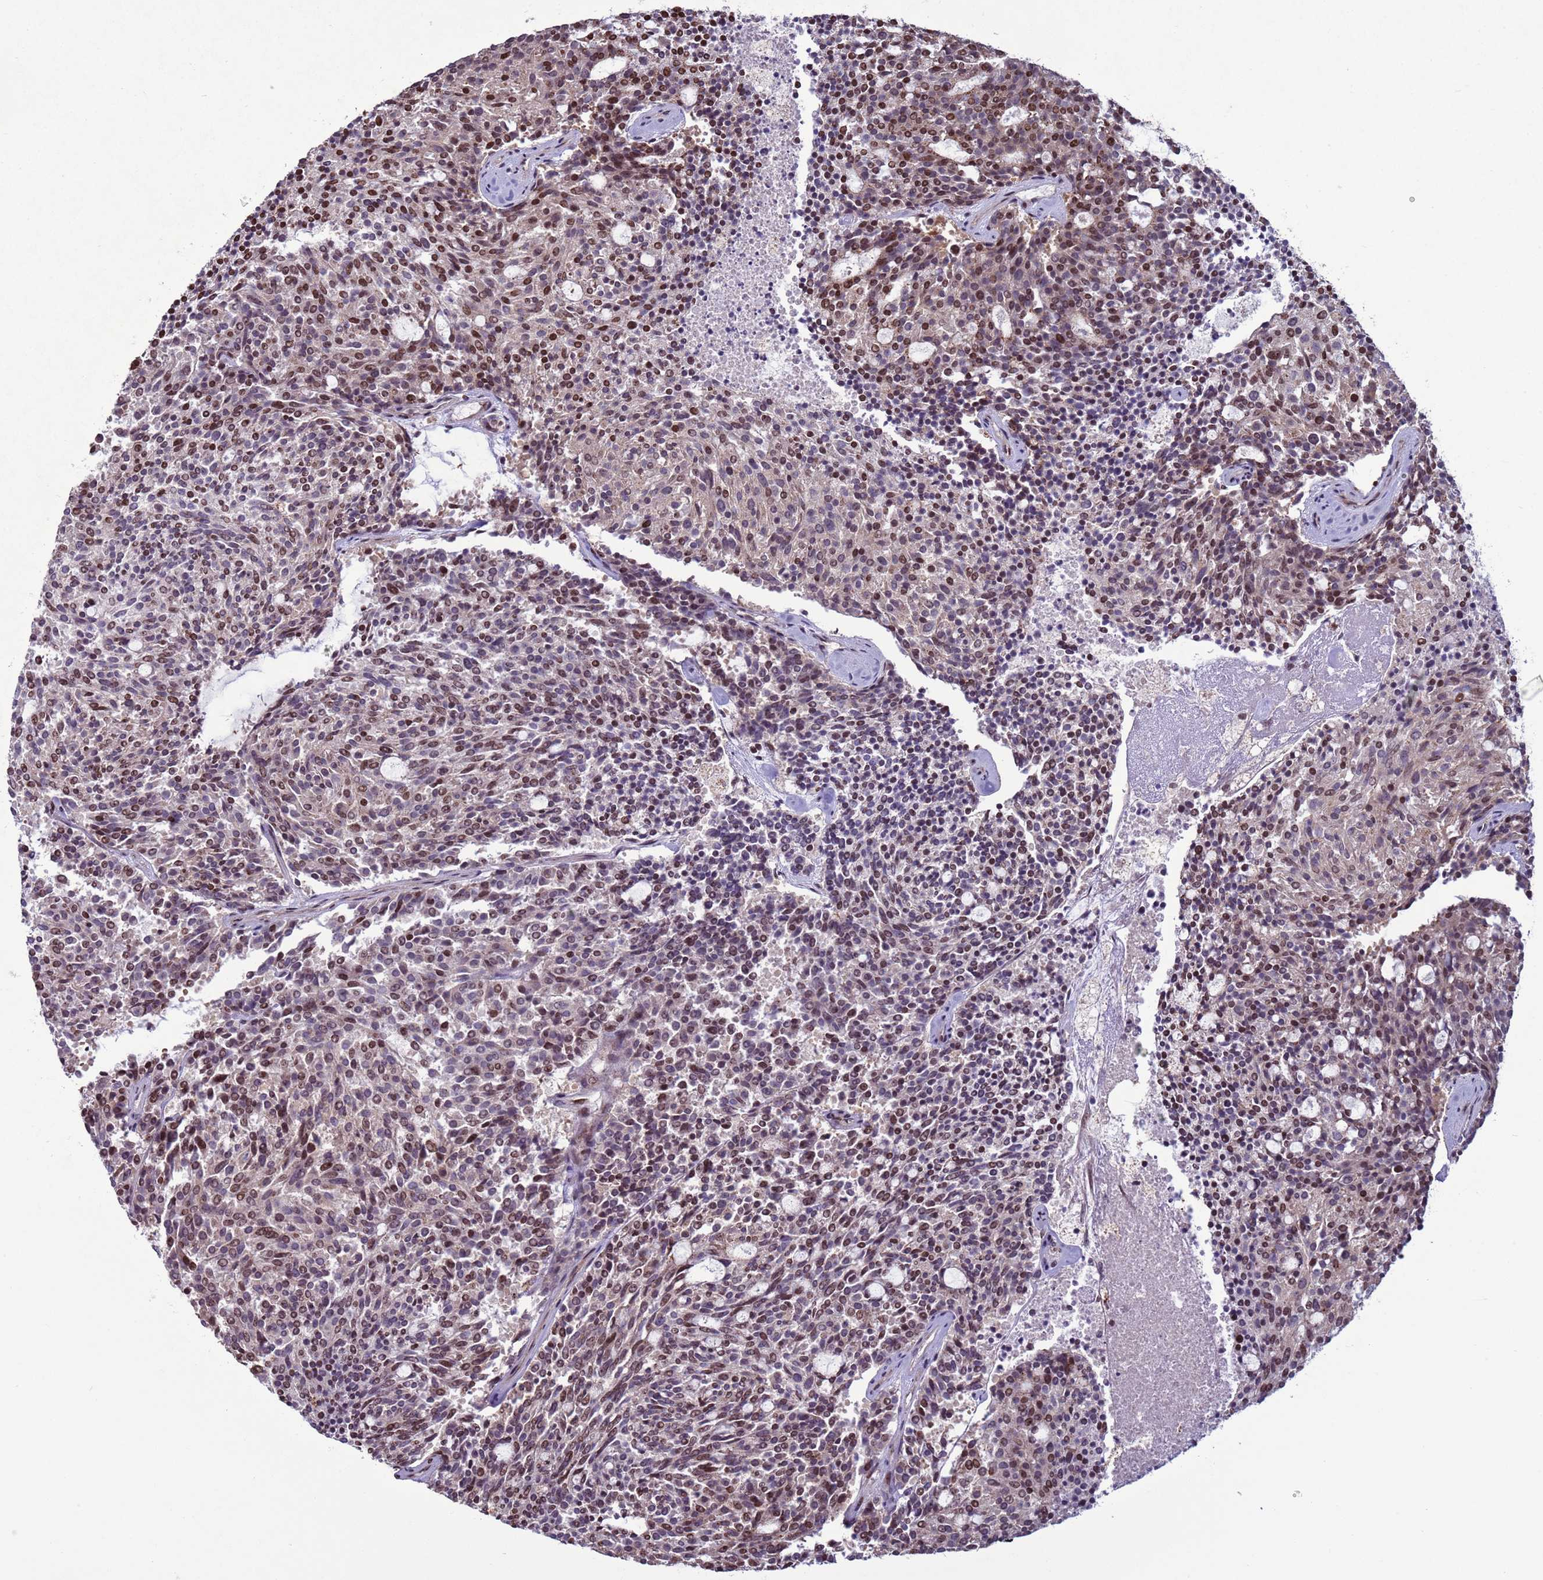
{"staining": {"intensity": "moderate", "quantity": "25%-75%", "location": "nuclear"}, "tissue": "carcinoid", "cell_type": "Tumor cells", "image_type": "cancer", "snomed": [{"axis": "morphology", "description": "Carcinoid, malignant, NOS"}, {"axis": "topography", "description": "Pancreas"}], "caption": "Protein staining of carcinoid tissue displays moderate nuclear positivity in about 25%-75% of tumor cells.", "gene": "HGH1", "patient": {"sex": "female", "age": 54}}